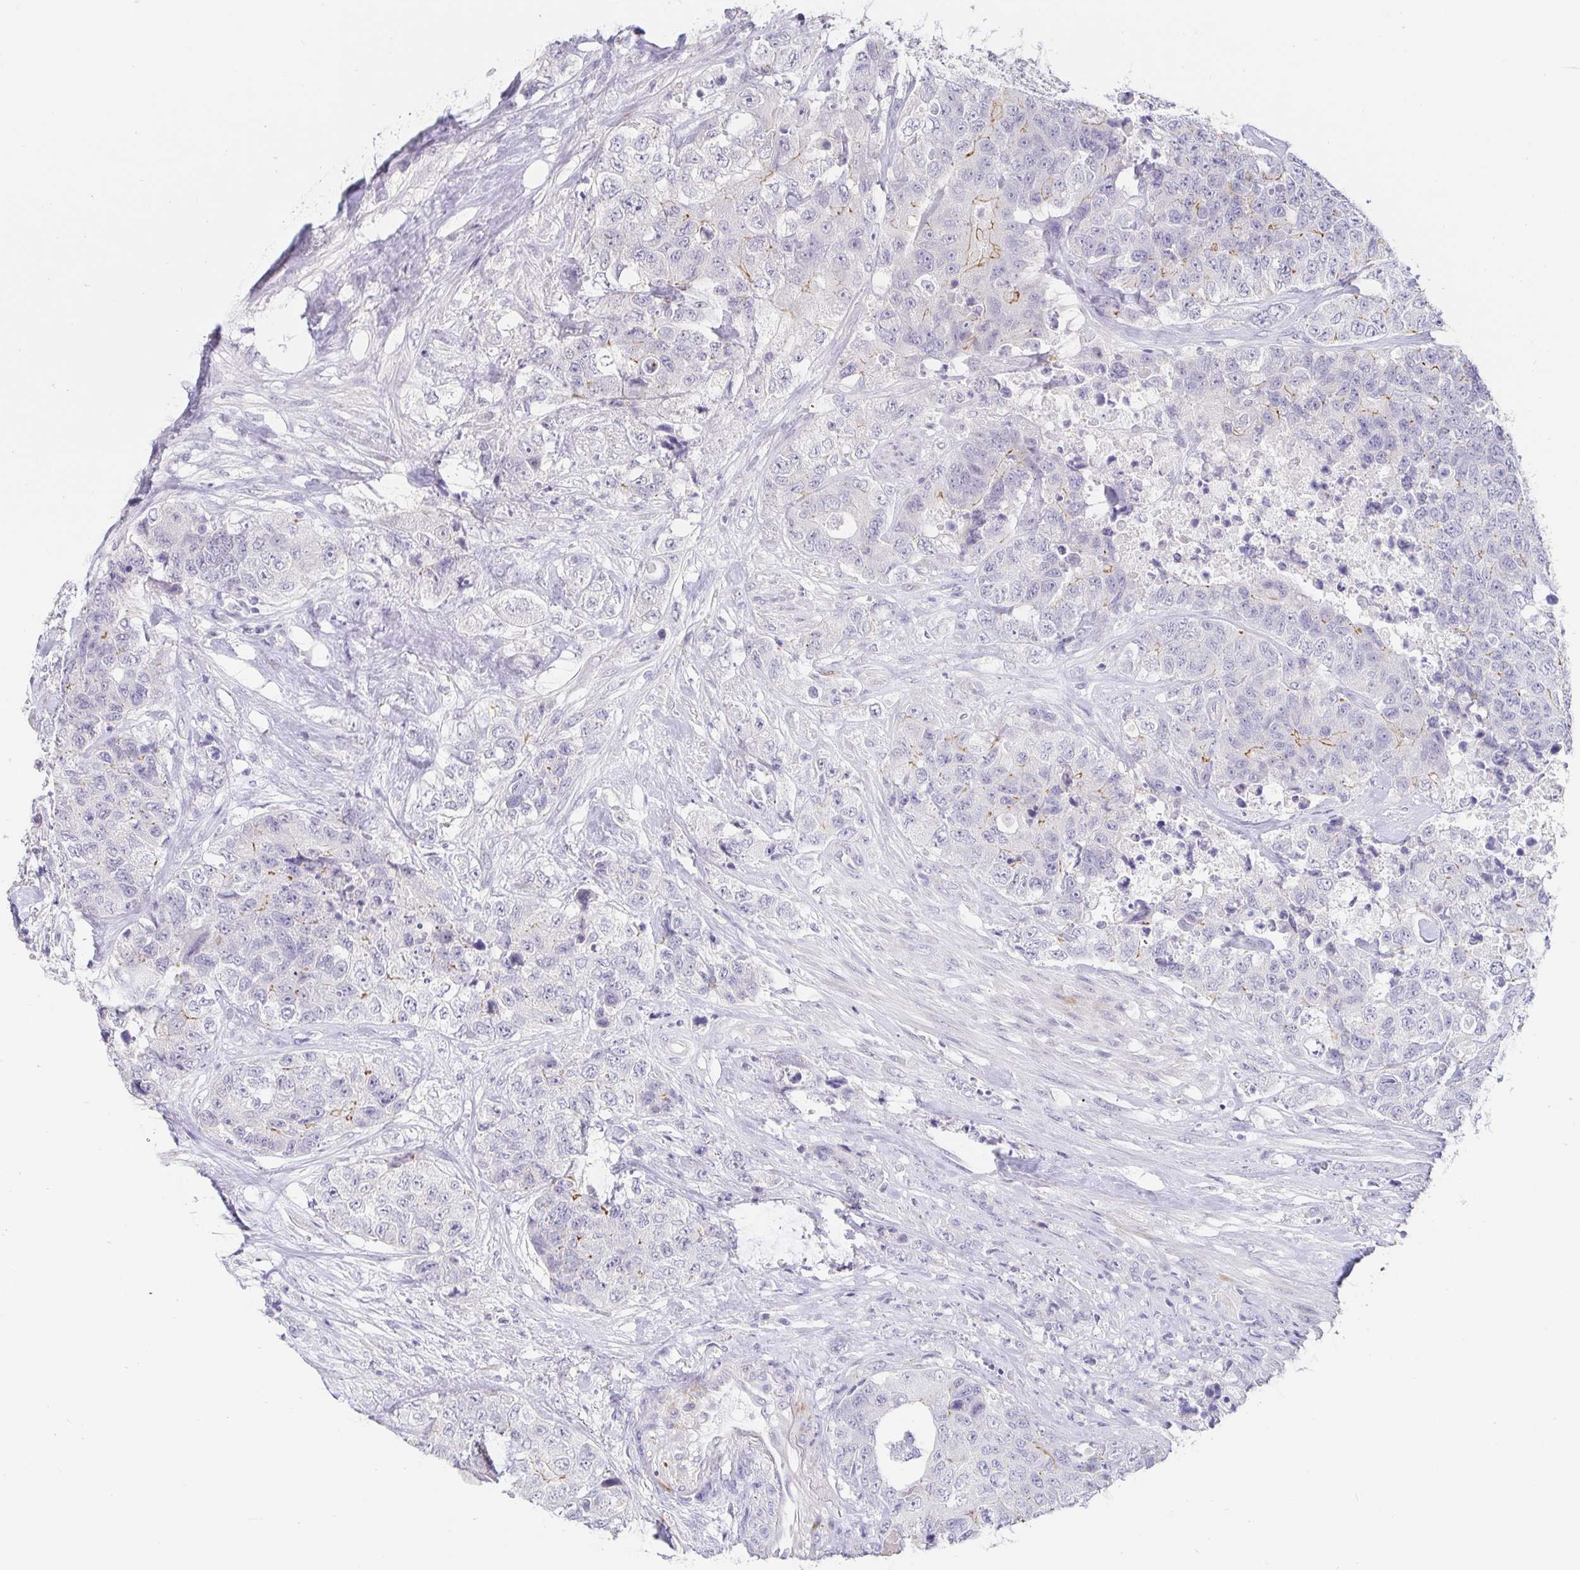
{"staining": {"intensity": "weak", "quantity": "<25%", "location": "cytoplasmic/membranous"}, "tissue": "urothelial cancer", "cell_type": "Tumor cells", "image_type": "cancer", "snomed": [{"axis": "morphology", "description": "Urothelial carcinoma, High grade"}, {"axis": "topography", "description": "Urinary bladder"}], "caption": "Tumor cells show no significant protein staining in urothelial carcinoma (high-grade). (Brightfield microscopy of DAB immunohistochemistry (IHC) at high magnification).", "gene": "PDX1", "patient": {"sex": "female", "age": 78}}